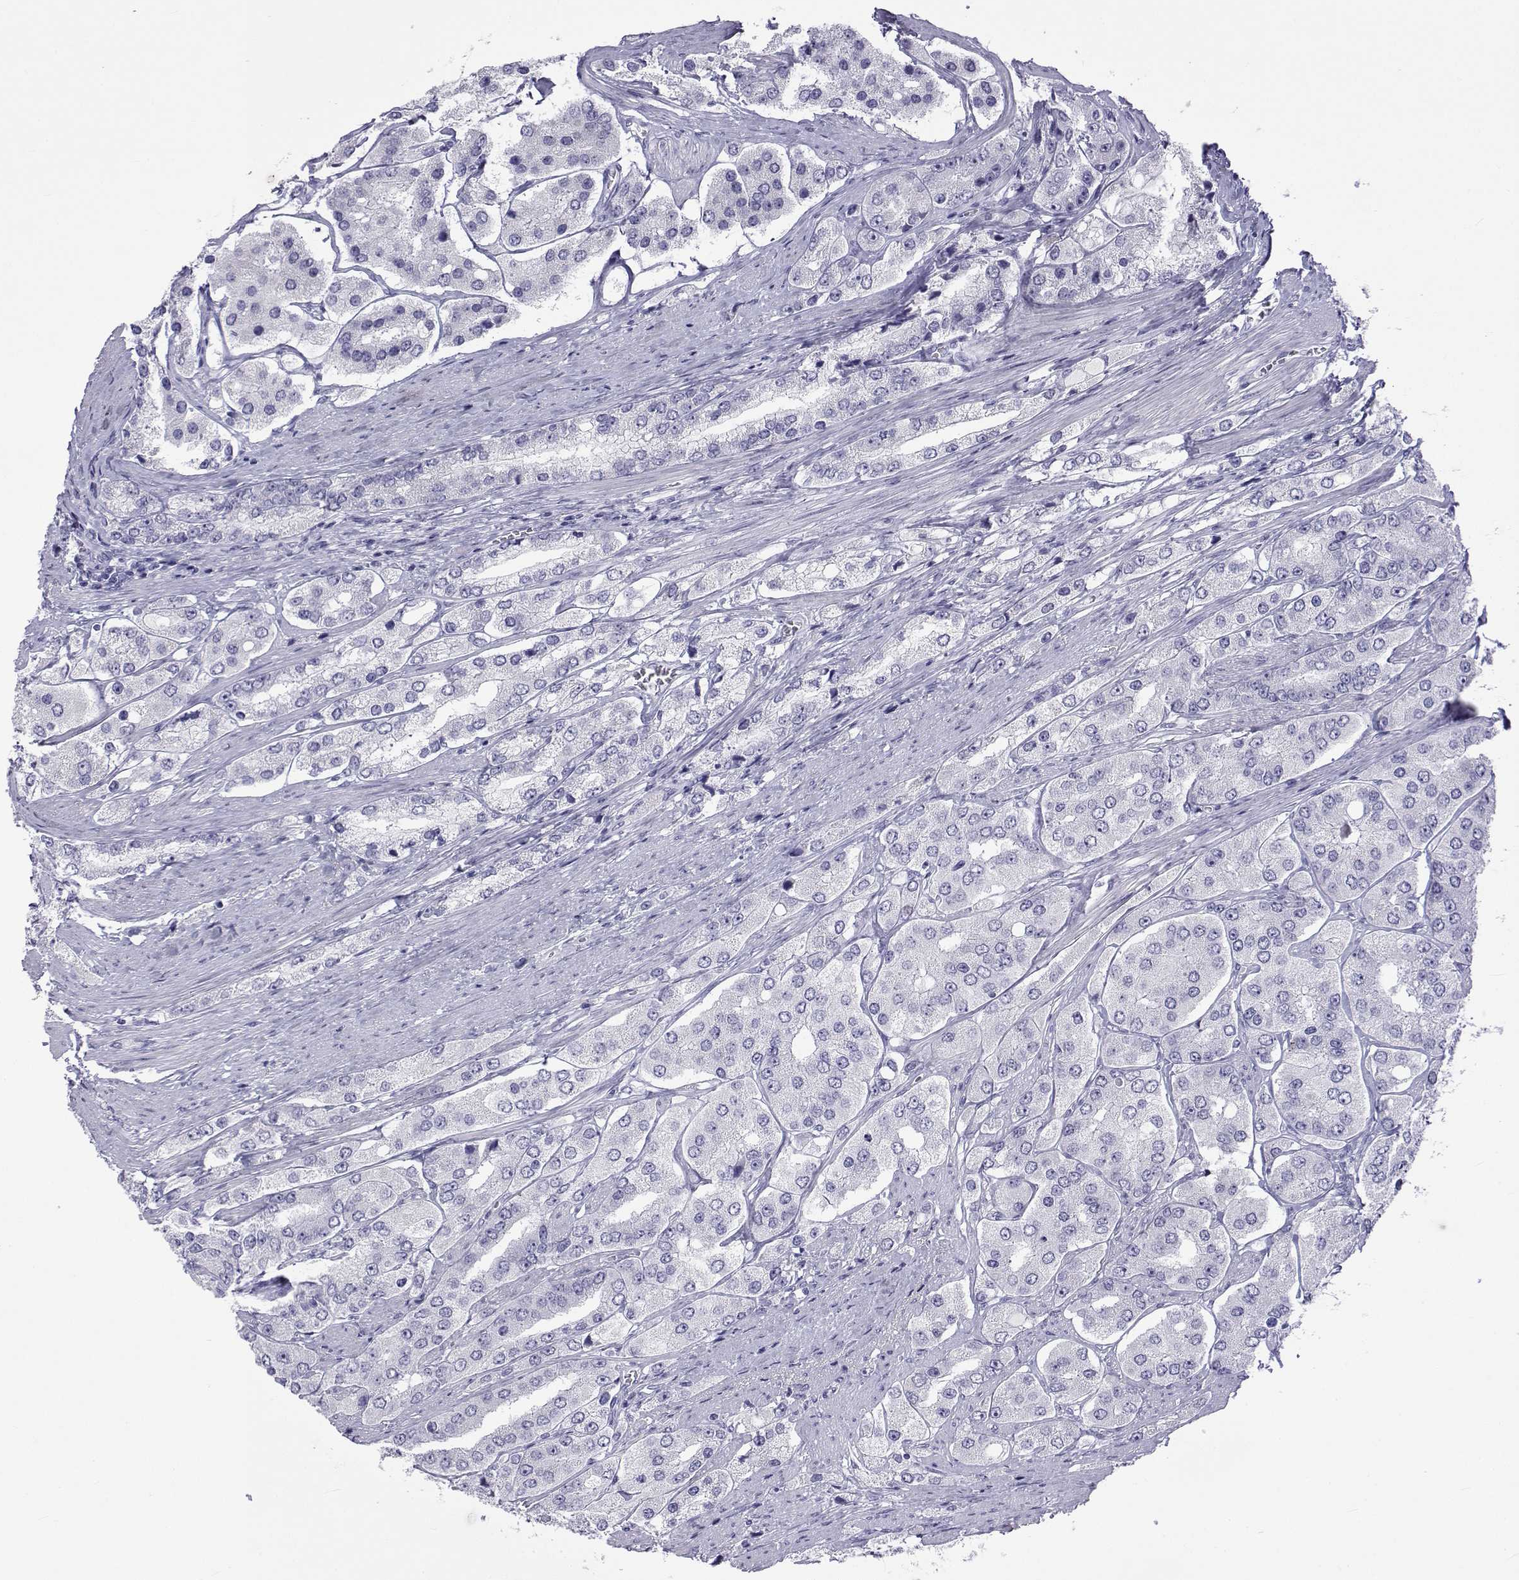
{"staining": {"intensity": "negative", "quantity": "none", "location": "none"}, "tissue": "prostate cancer", "cell_type": "Tumor cells", "image_type": "cancer", "snomed": [{"axis": "morphology", "description": "Adenocarcinoma, Low grade"}, {"axis": "topography", "description": "Prostate"}], "caption": "Low-grade adenocarcinoma (prostate) stained for a protein using IHC demonstrates no staining tumor cells.", "gene": "ACTL7A", "patient": {"sex": "male", "age": 69}}